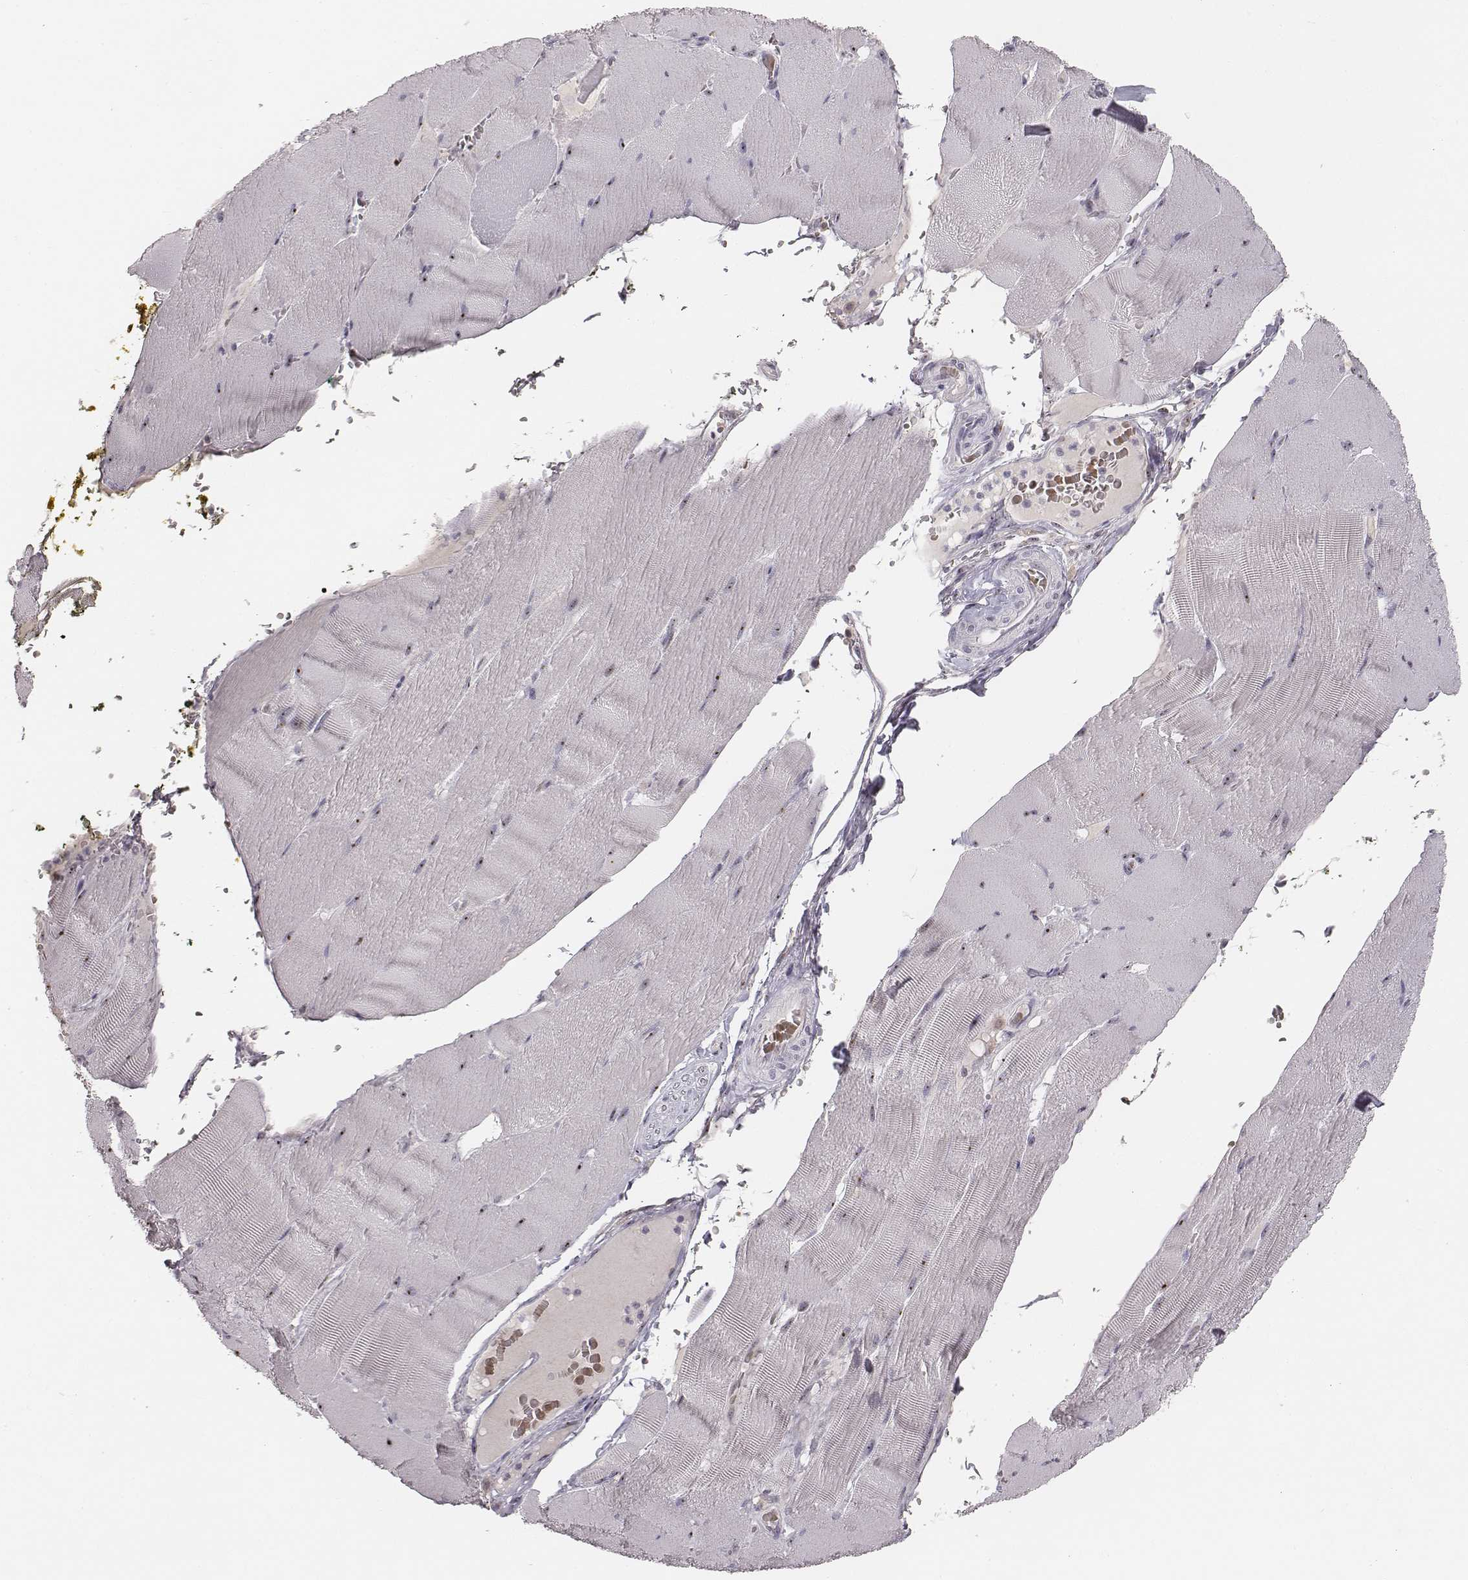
{"staining": {"intensity": "strong", "quantity": ">75%", "location": "nuclear"}, "tissue": "skeletal muscle", "cell_type": "Myocytes", "image_type": "normal", "snomed": [{"axis": "morphology", "description": "Normal tissue, NOS"}, {"axis": "topography", "description": "Skeletal muscle"}], "caption": "Protein expression analysis of normal human skeletal muscle reveals strong nuclear expression in approximately >75% of myocytes.", "gene": "NIFK", "patient": {"sex": "male", "age": 56}}